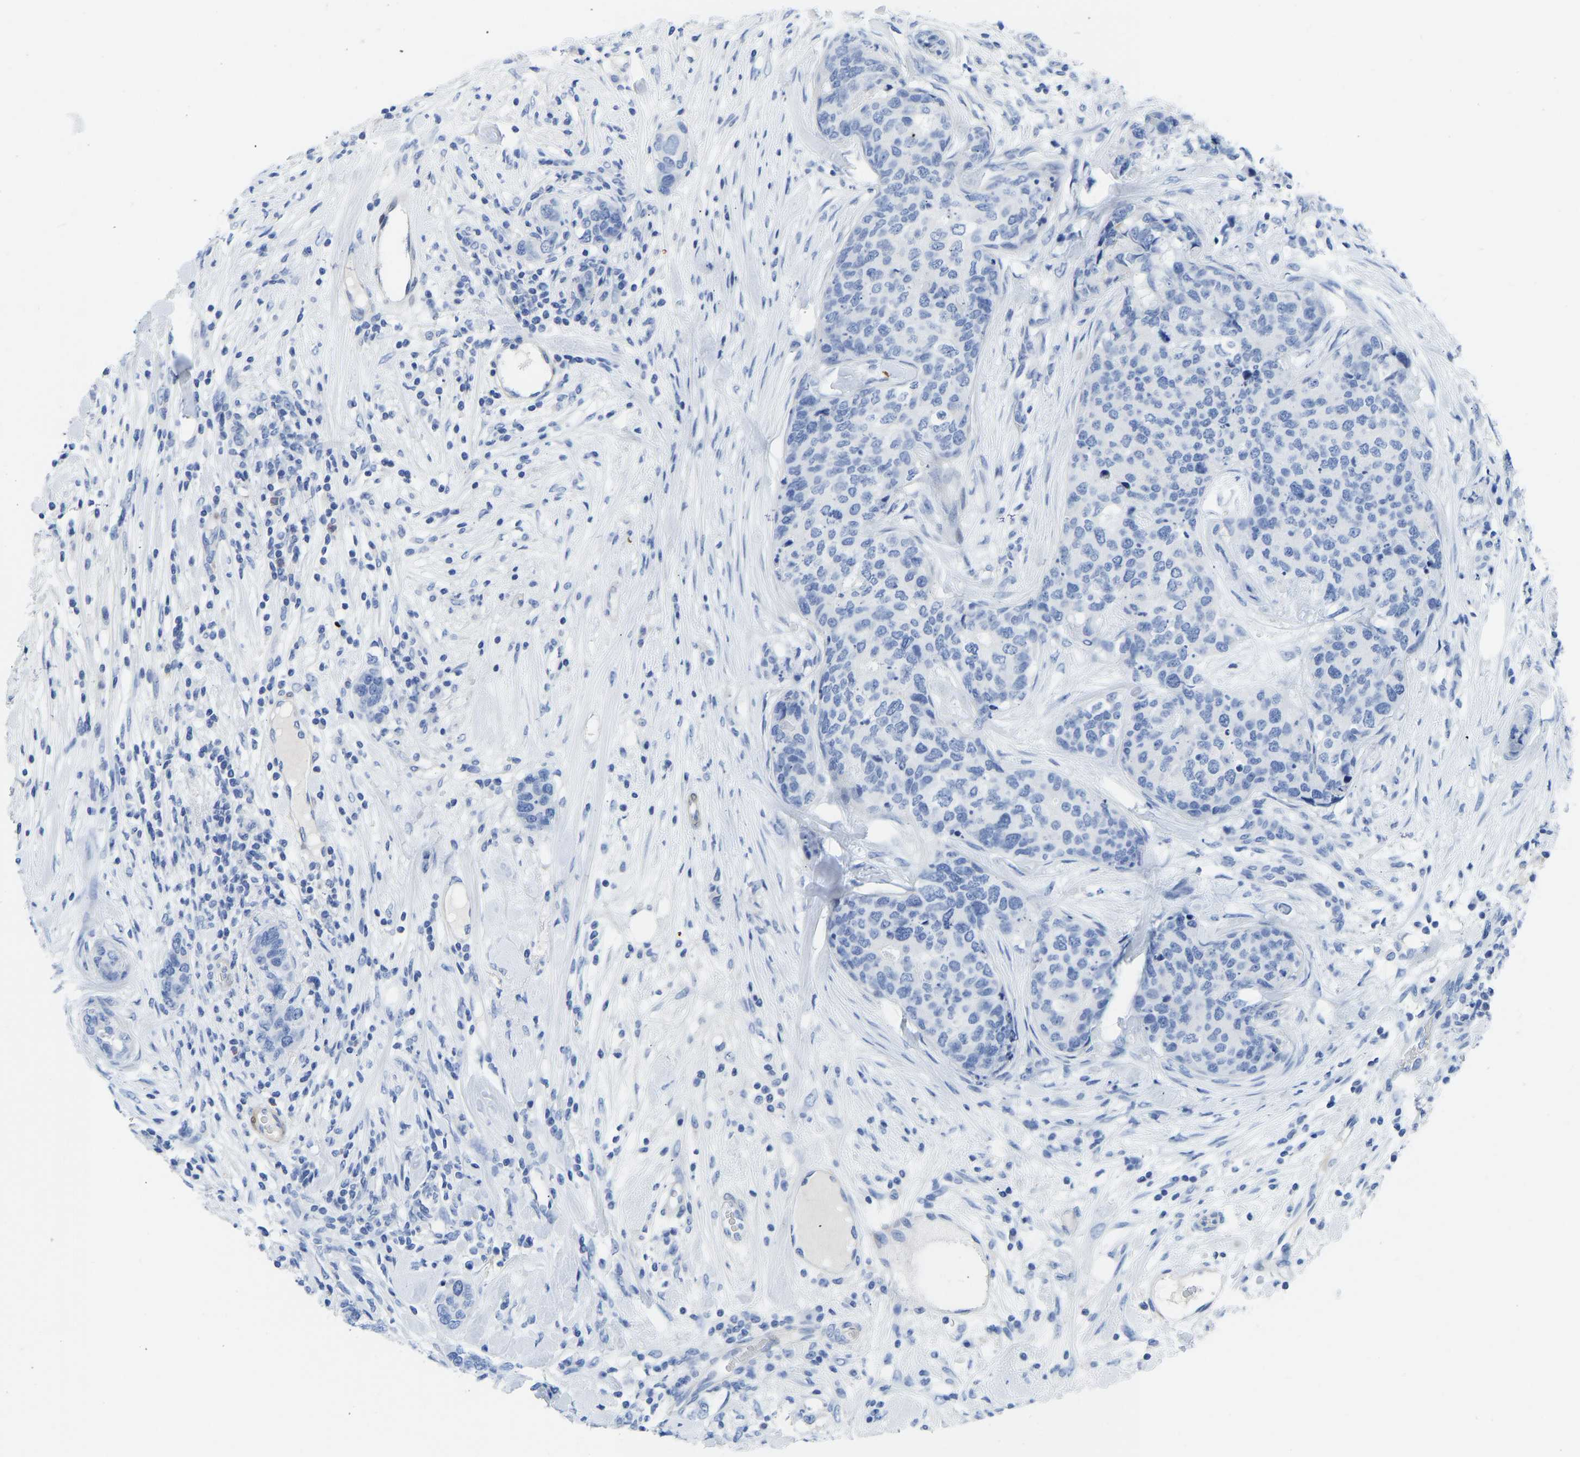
{"staining": {"intensity": "negative", "quantity": "none", "location": "none"}, "tissue": "breast cancer", "cell_type": "Tumor cells", "image_type": "cancer", "snomed": [{"axis": "morphology", "description": "Lobular carcinoma"}, {"axis": "topography", "description": "Breast"}], "caption": "Immunohistochemical staining of breast cancer (lobular carcinoma) displays no significant positivity in tumor cells.", "gene": "NKAIN3", "patient": {"sex": "female", "age": 59}}